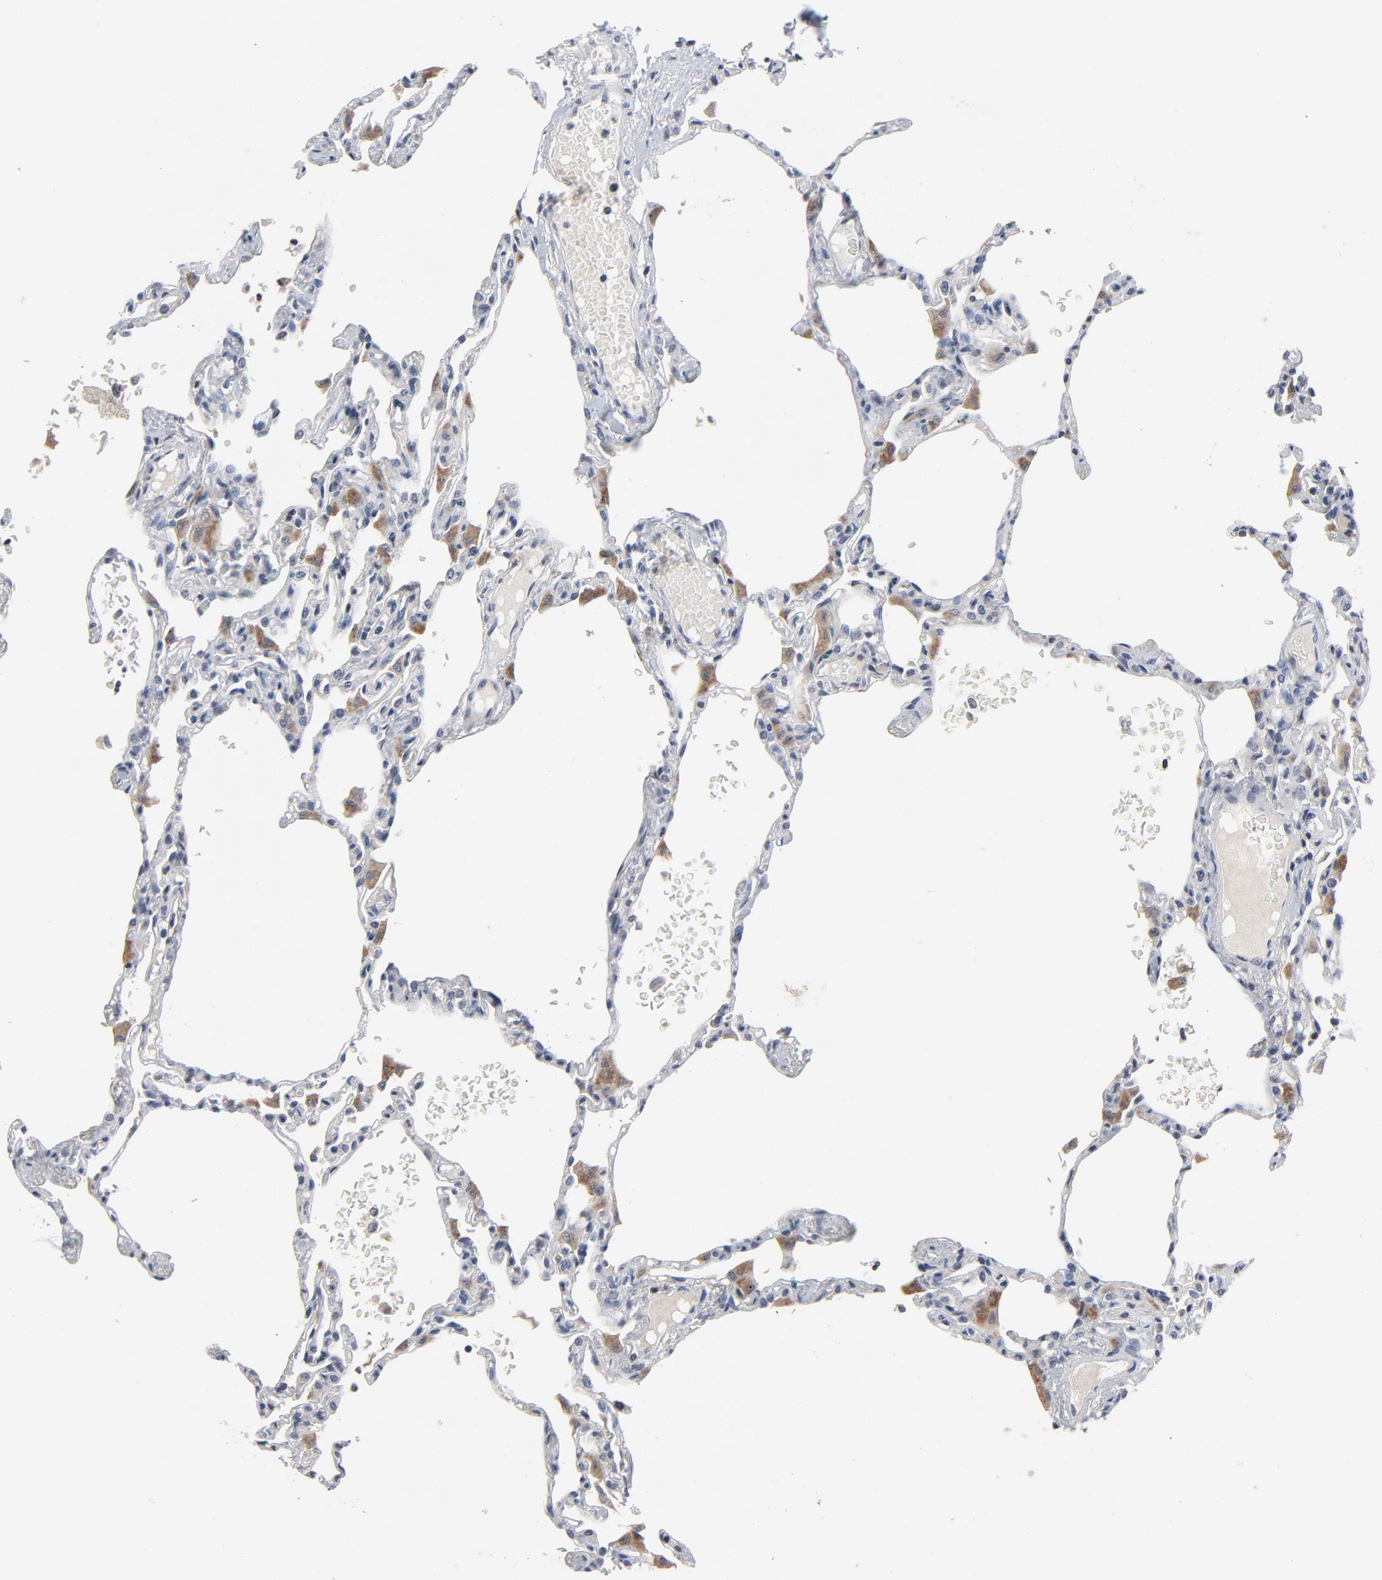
{"staining": {"intensity": "negative", "quantity": "none", "location": "none"}, "tissue": "lung", "cell_type": "Alveolar cells", "image_type": "normal", "snomed": [{"axis": "morphology", "description": "Normal tissue, NOS"}, {"axis": "topography", "description": "Lung"}], "caption": "This is a micrograph of immunohistochemistry (IHC) staining of normal lung, which shows no expression in alveolar cells.", "gene": "TCL1A", "patient": {"sex": "female", "age": 49}}